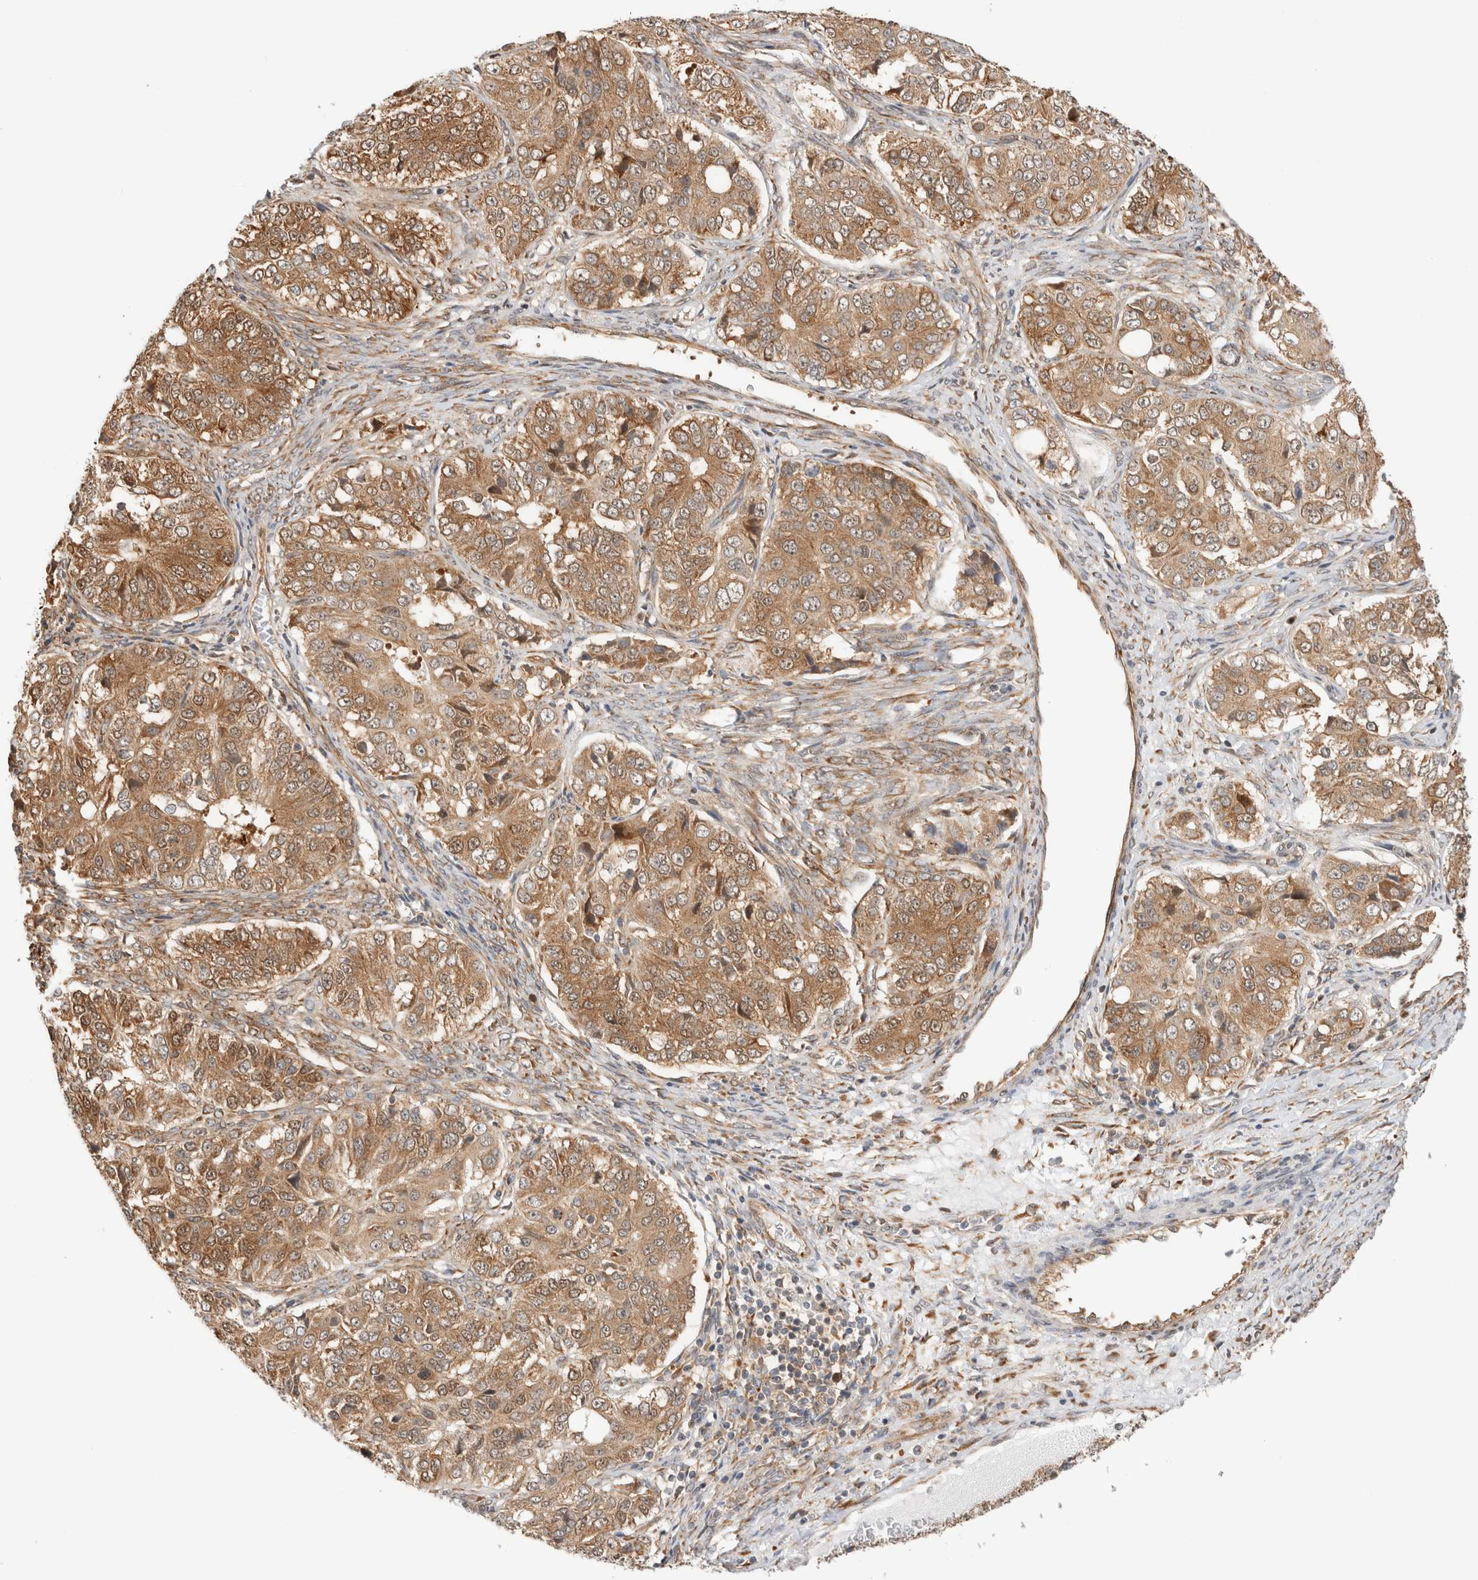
{"staining": {"intensity": "moderate", "quantity": ">75%", "location": "cytoplasmic/membranous"}, "tissue": "ovarian cancer", "cell_type": "Tumor cells", "image_type": "cancer", "snomed": [{"axis": "morphology", "description": "Carcinoma, endometroid"}, {"axis": "topography", "description": "Ovary"}], "caption": "Ovarian endometroid carcinoma tissue displays moderate cytoplasmic/membranous positivity in approximately >75% of tumor cells, visualized by immunohistochemistry.", "gene": "ACTL9", "patient": {"sex": "female", "age": 51}}